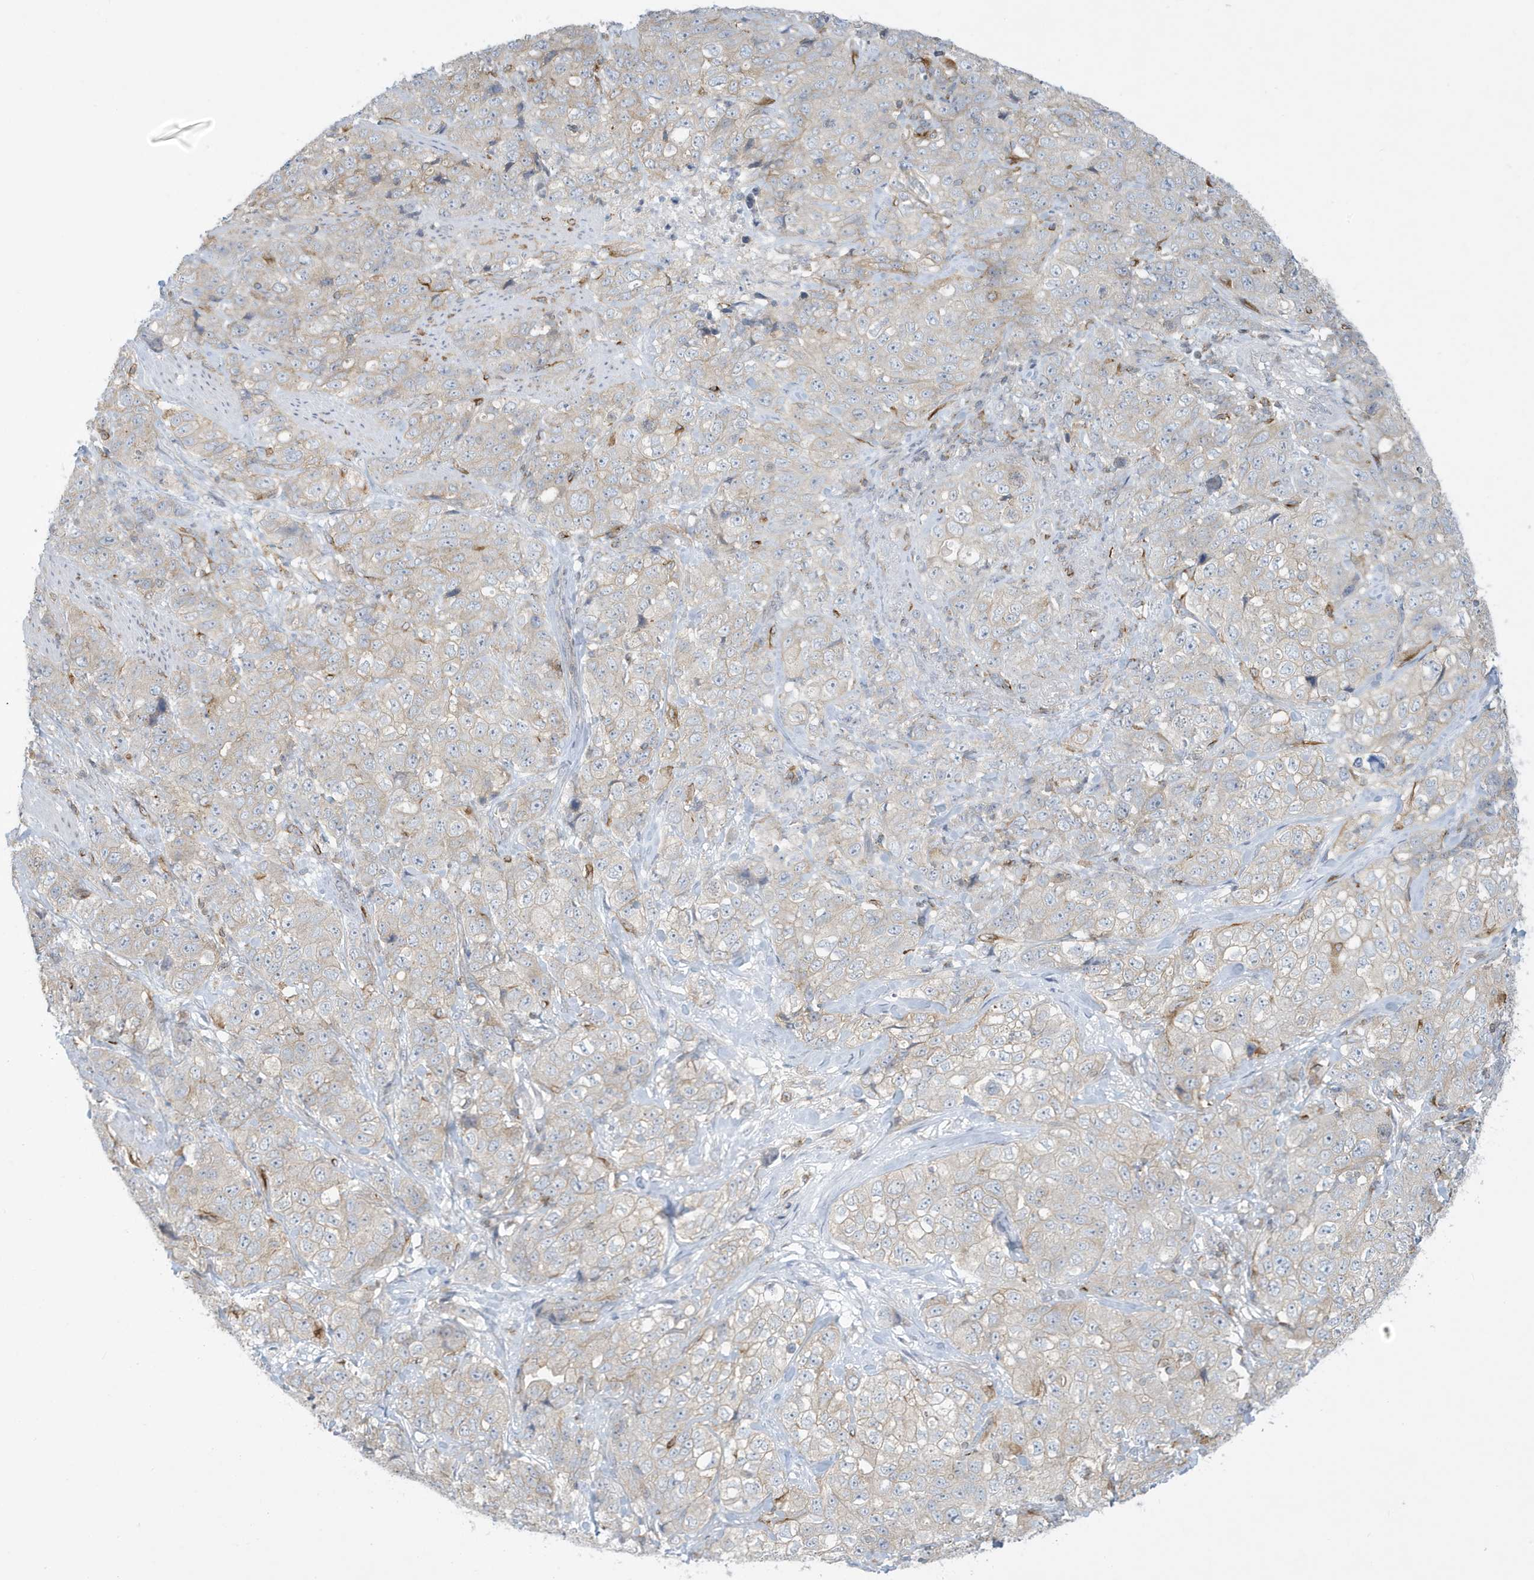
{"staining": {"intensity": "weak", "quantity": "<25%", "location": "cytoplasmic/membranous"}, "tissue": "stomach cancer", "cell_type": "Tumor cells", "image_type": "cancer", "snomed": [{"axis": "morphology", "description": "Adenocarcinoma, NOS"}, {"axis": "topography", "description": "Stomach"}], "caption": "High power microscopy micrograph of an immunohistochemistry (IHC) histopathology image of adenocarcinoma (stomach), revealing no significant staining in tumor cells.", "gene": "SLAMF9", "patient": {"sex": "male", "age": 48}}